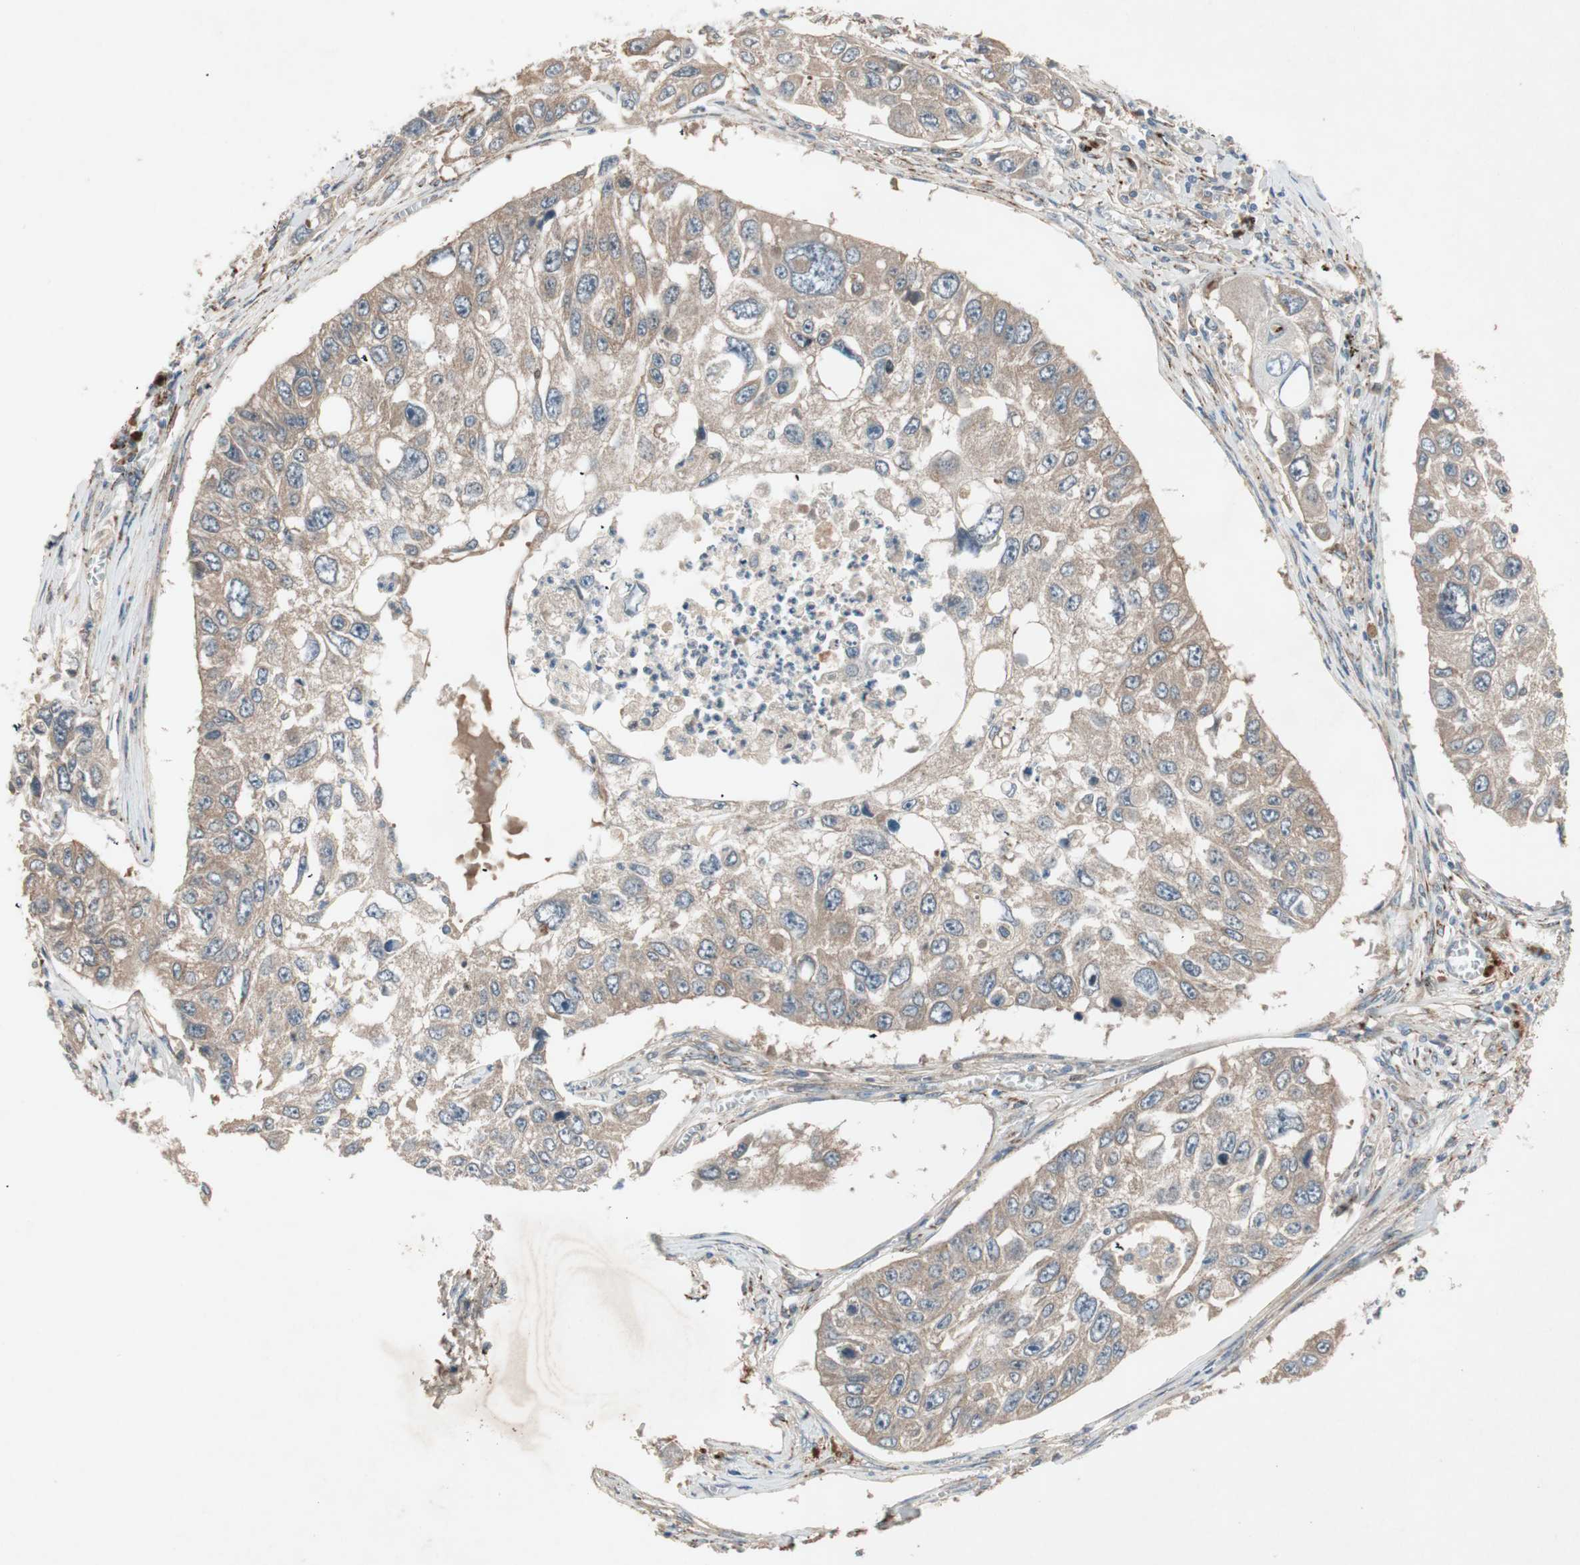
{"staining": {"intensity": "weak", "quantity": "<25%", "location": "cytoplasmic/membranous"}, "tissue": "lung cancer", "cell_type": "Tumor cells", "image_type": "cancer", "snomed": [{"axis": "morphology", "description": "Squamous cell carcinoma, NOS"}, {"axis": "topography", "description": "Lung"}], "caption": "This is an immunohistochemistry photomicrograph of human squamous cell carcinoma (lung). There is no positivity in tumor cells.", "gene": "SDSL", "patient": {"sex": "male", "age": 71}}